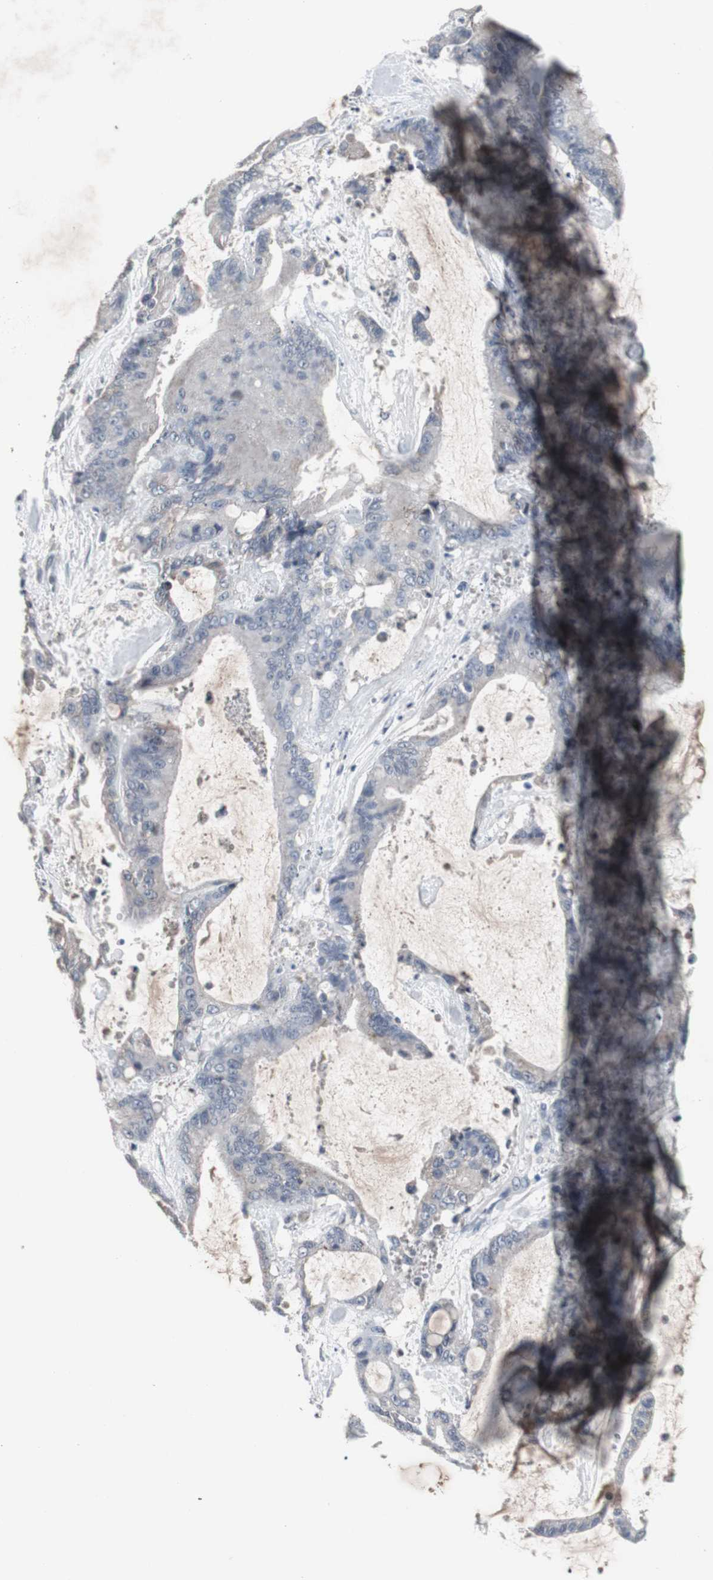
{"staining": {"intensity": "weak", "quantity": "25%-75%", "location": "cytoplasmic/membranous"}, "tissue": "liver cancer", "cell_type": "Tumor cells", "image_type": "cancer", "snomed": [{"axis": "morphology", "description": "Cholangiocarcinoma"}, {"axis": "topography", "description": "Liver"}], "caption": "IHC (DAB (3,3'-diaminobenzidine)) staining of human liver cancer (cholangiocarcinoma) shows weak cytoplasmic/membranous protein staining in approximately 25%-75% of tumor cells. (DAB IHC with brightfield microscopy, high magnification).", "gene": "ACAA1", "patient": {"sex": "female", "age": 73}}